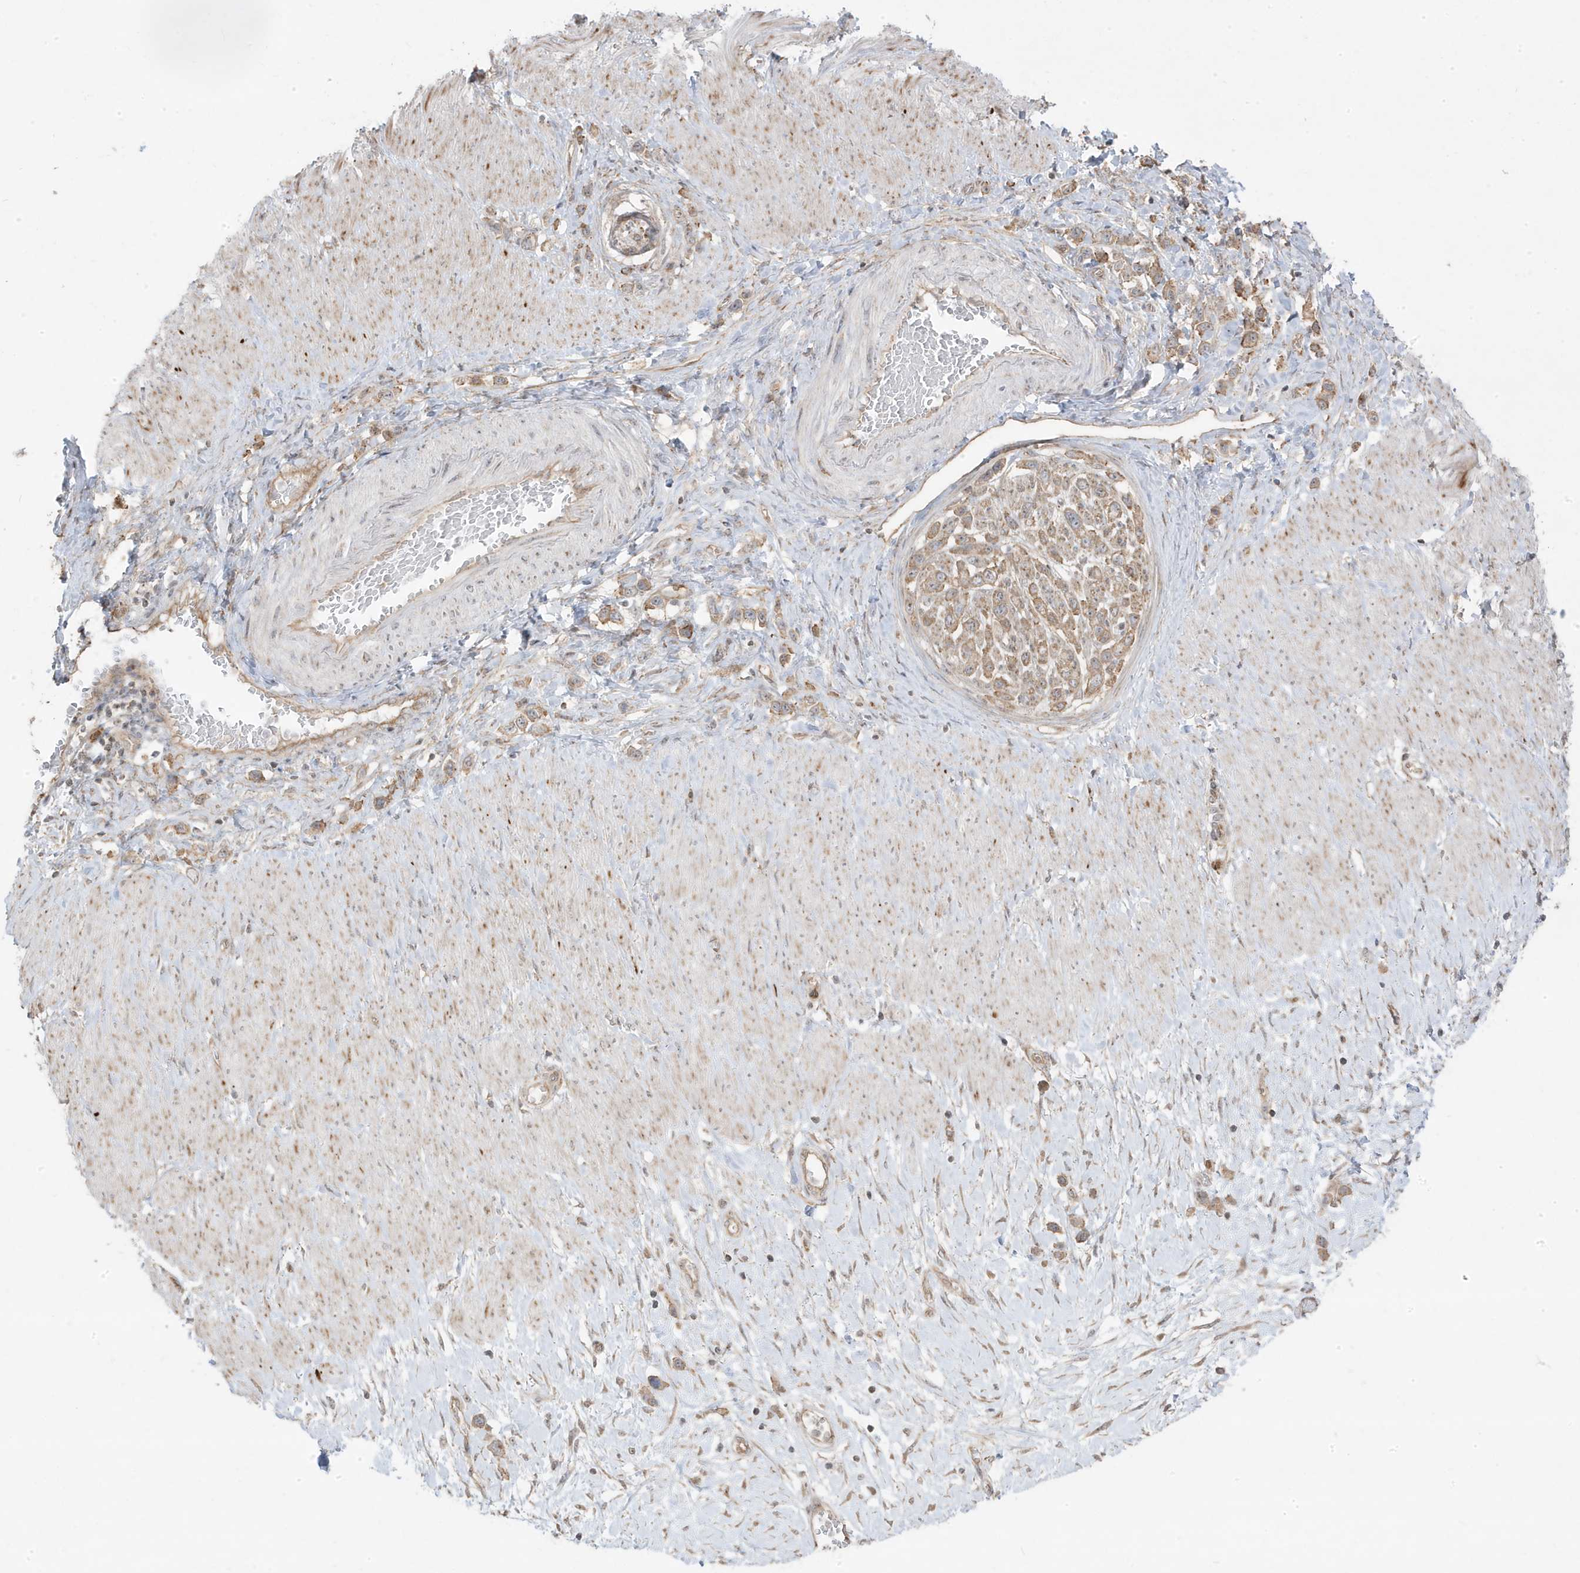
{"staining": {"intensity": "moderate", "quantity": ">75%", "location": "cytoplasmic/membranous"}, "tissue": "stomach cancer", "cell_type": "Tumor cells", "image_type": "cancer", "snomed": [{"axis": "morphology", "description": "Normal tissue, NOS"}, {"axis": "morphology", "description": "Adenocarcinoma, NOS"}, {"axis": "topography", "description": "Stomach, upper"}, {"axis": "topography", "description": "Stomach"}], "caption": "A medium amount of moderate cytoplasmic/membranous expression is present in approximately >75% of tumor cells in stomach cancer tissue.", "gene": "DNAJC12", "patient": {"sex": "female", "age": 65}}